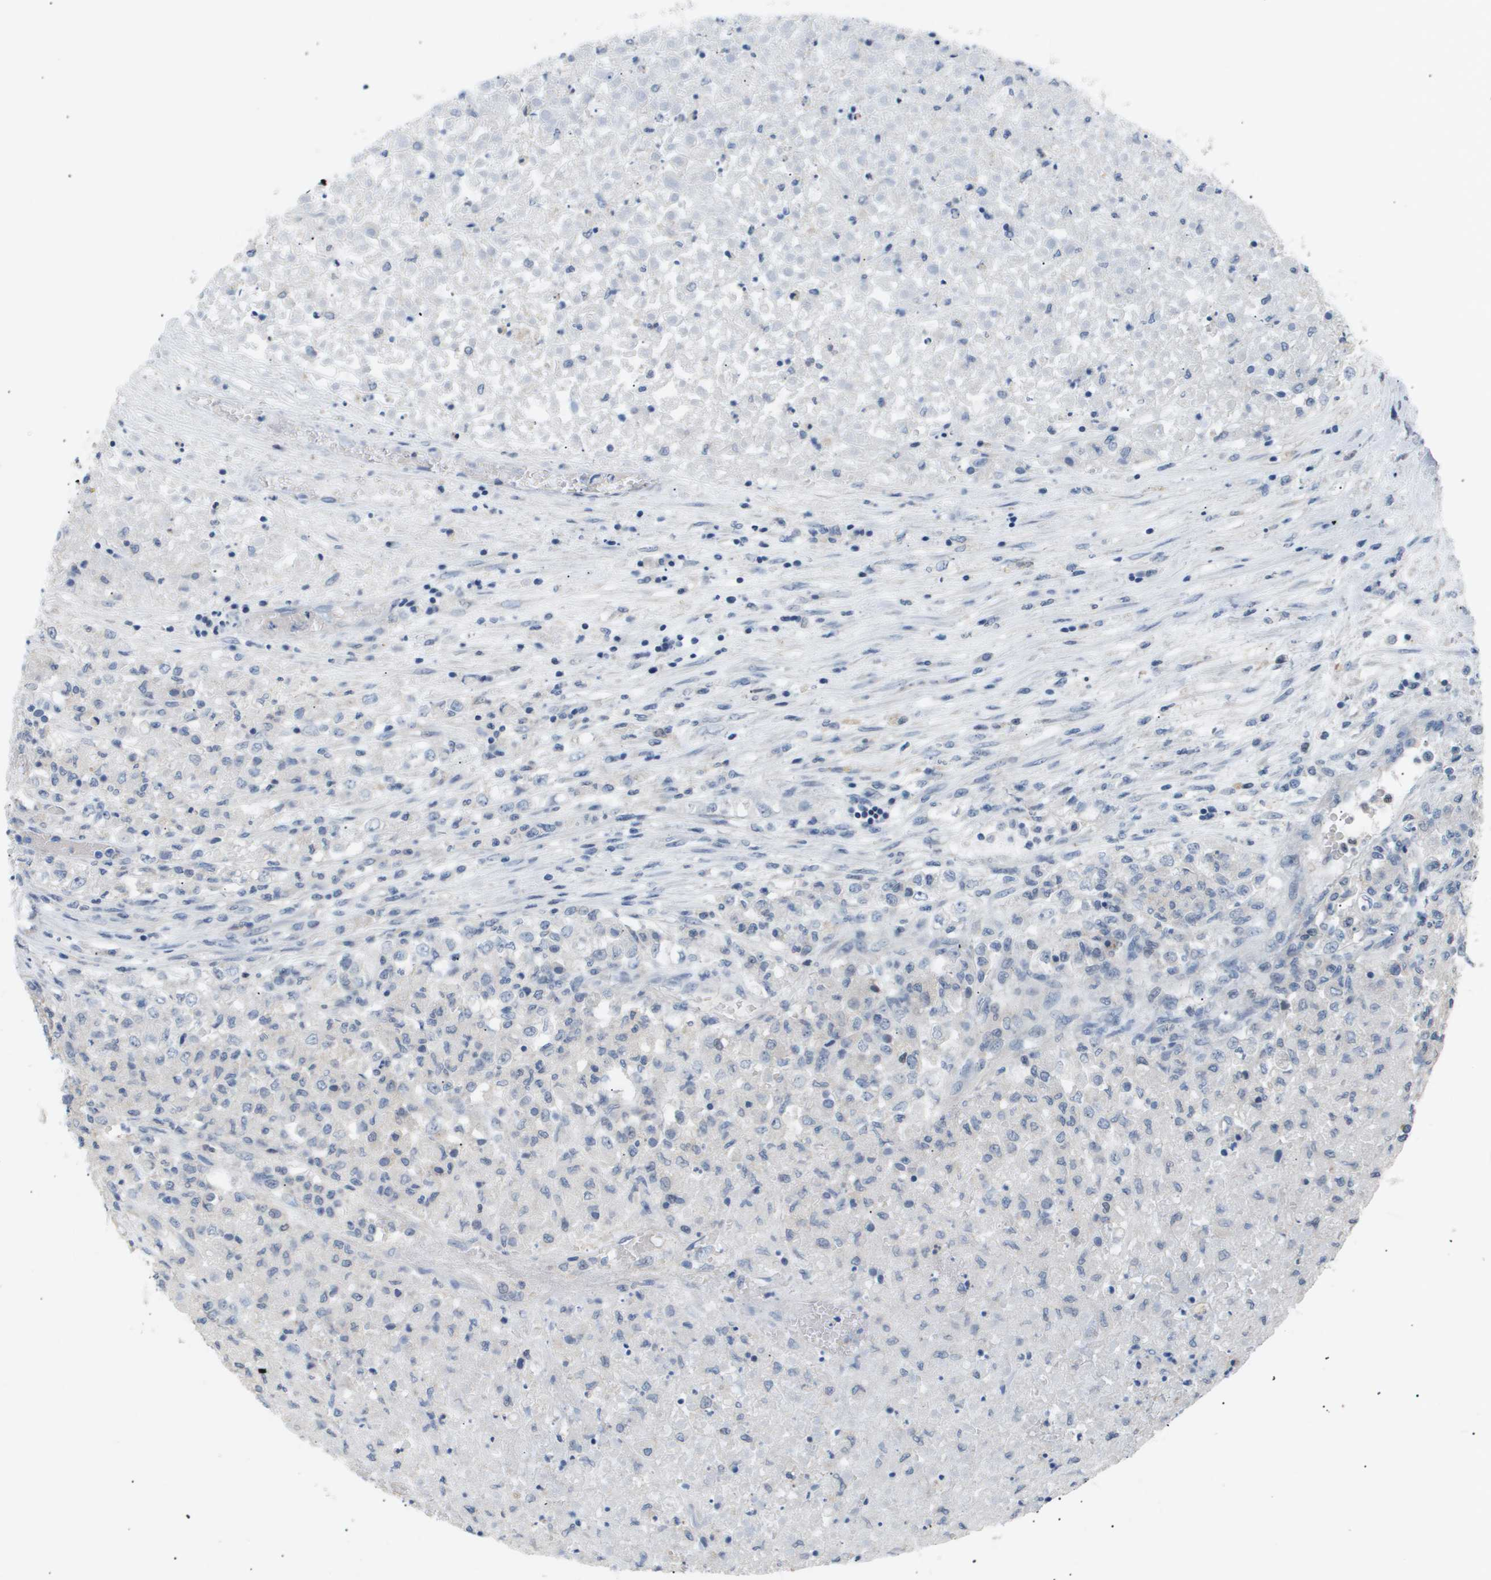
{"staining": {"intensity": "negative", "quantity": "none", "location": "none"}, "tissue": "renal cancer", "cell_type": "Tumor cells", "image_type": "cancer", "snomed": [{"axis": "morphology", "description": "Adenocarcinoma, NOS"}, {"axis": "topography", "description": "Kidney"}], "caption": "DAB immunohistochemical staining of adenocarcinoma (renal) displays no significant positivity in tumor cells.", "gene": "AKR1A1", "patient": {"sex": "female", "age": 54}}